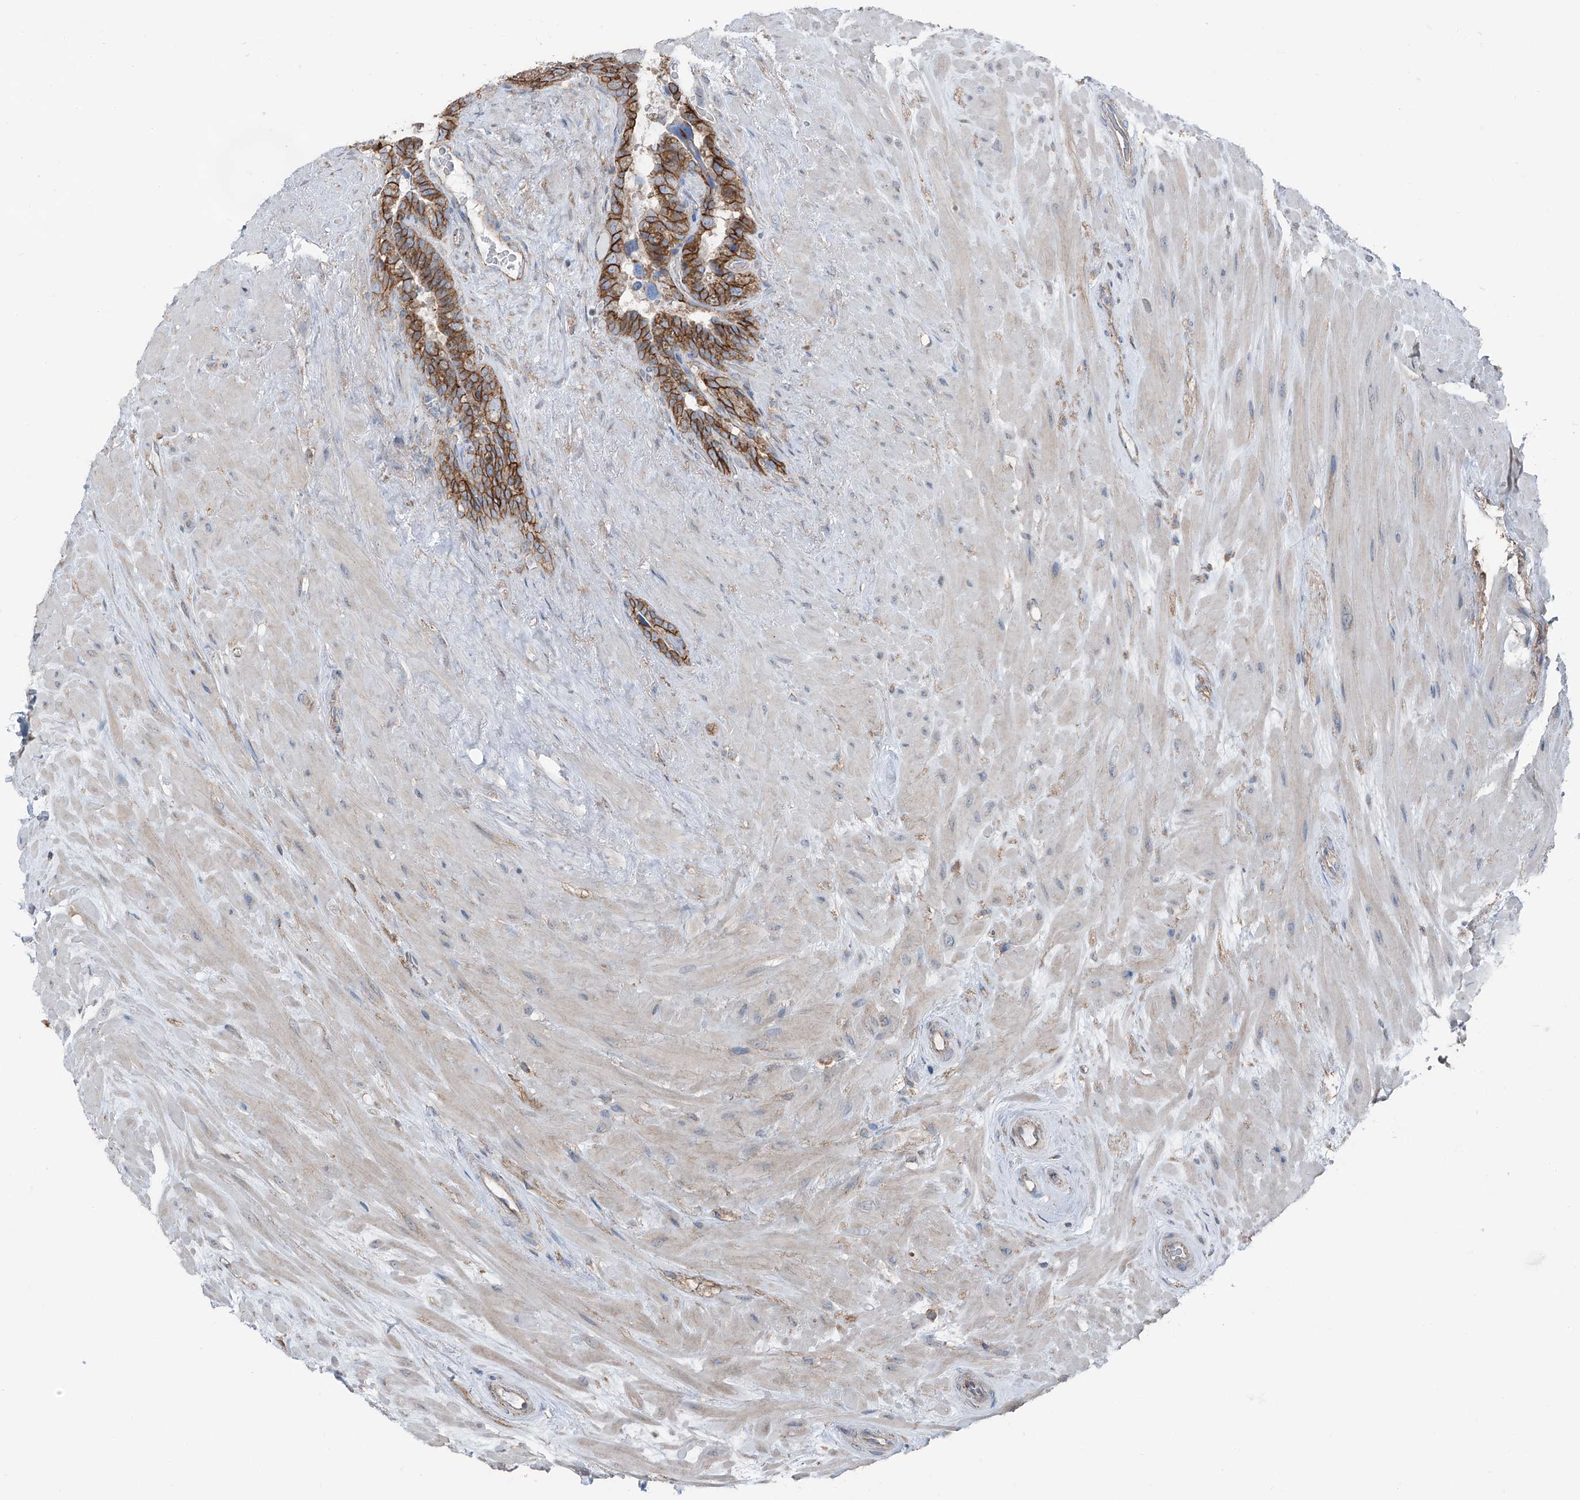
{"staining": {"intensity": "moderate", "quantity": ">75%", "location": "cytoplasmic/membranous"}, "tissue": "seminal vesicle", "cell_type": "Glandular cells", "image_type": "normal", "snomed": [{"axis": "morphology", "description": "Normal tissue, NOS"}, {"axis": "topography", "description": "Seminal veicle"}], "caption": "Immunohistochemical staining of benign seminal vesicle shows >75% levels of moderate cytoplasmic/membranous protein positivity in about >75% of glandular cells.", "gene": "GPR142", "patient": {"sex": "male", "age": 80}}